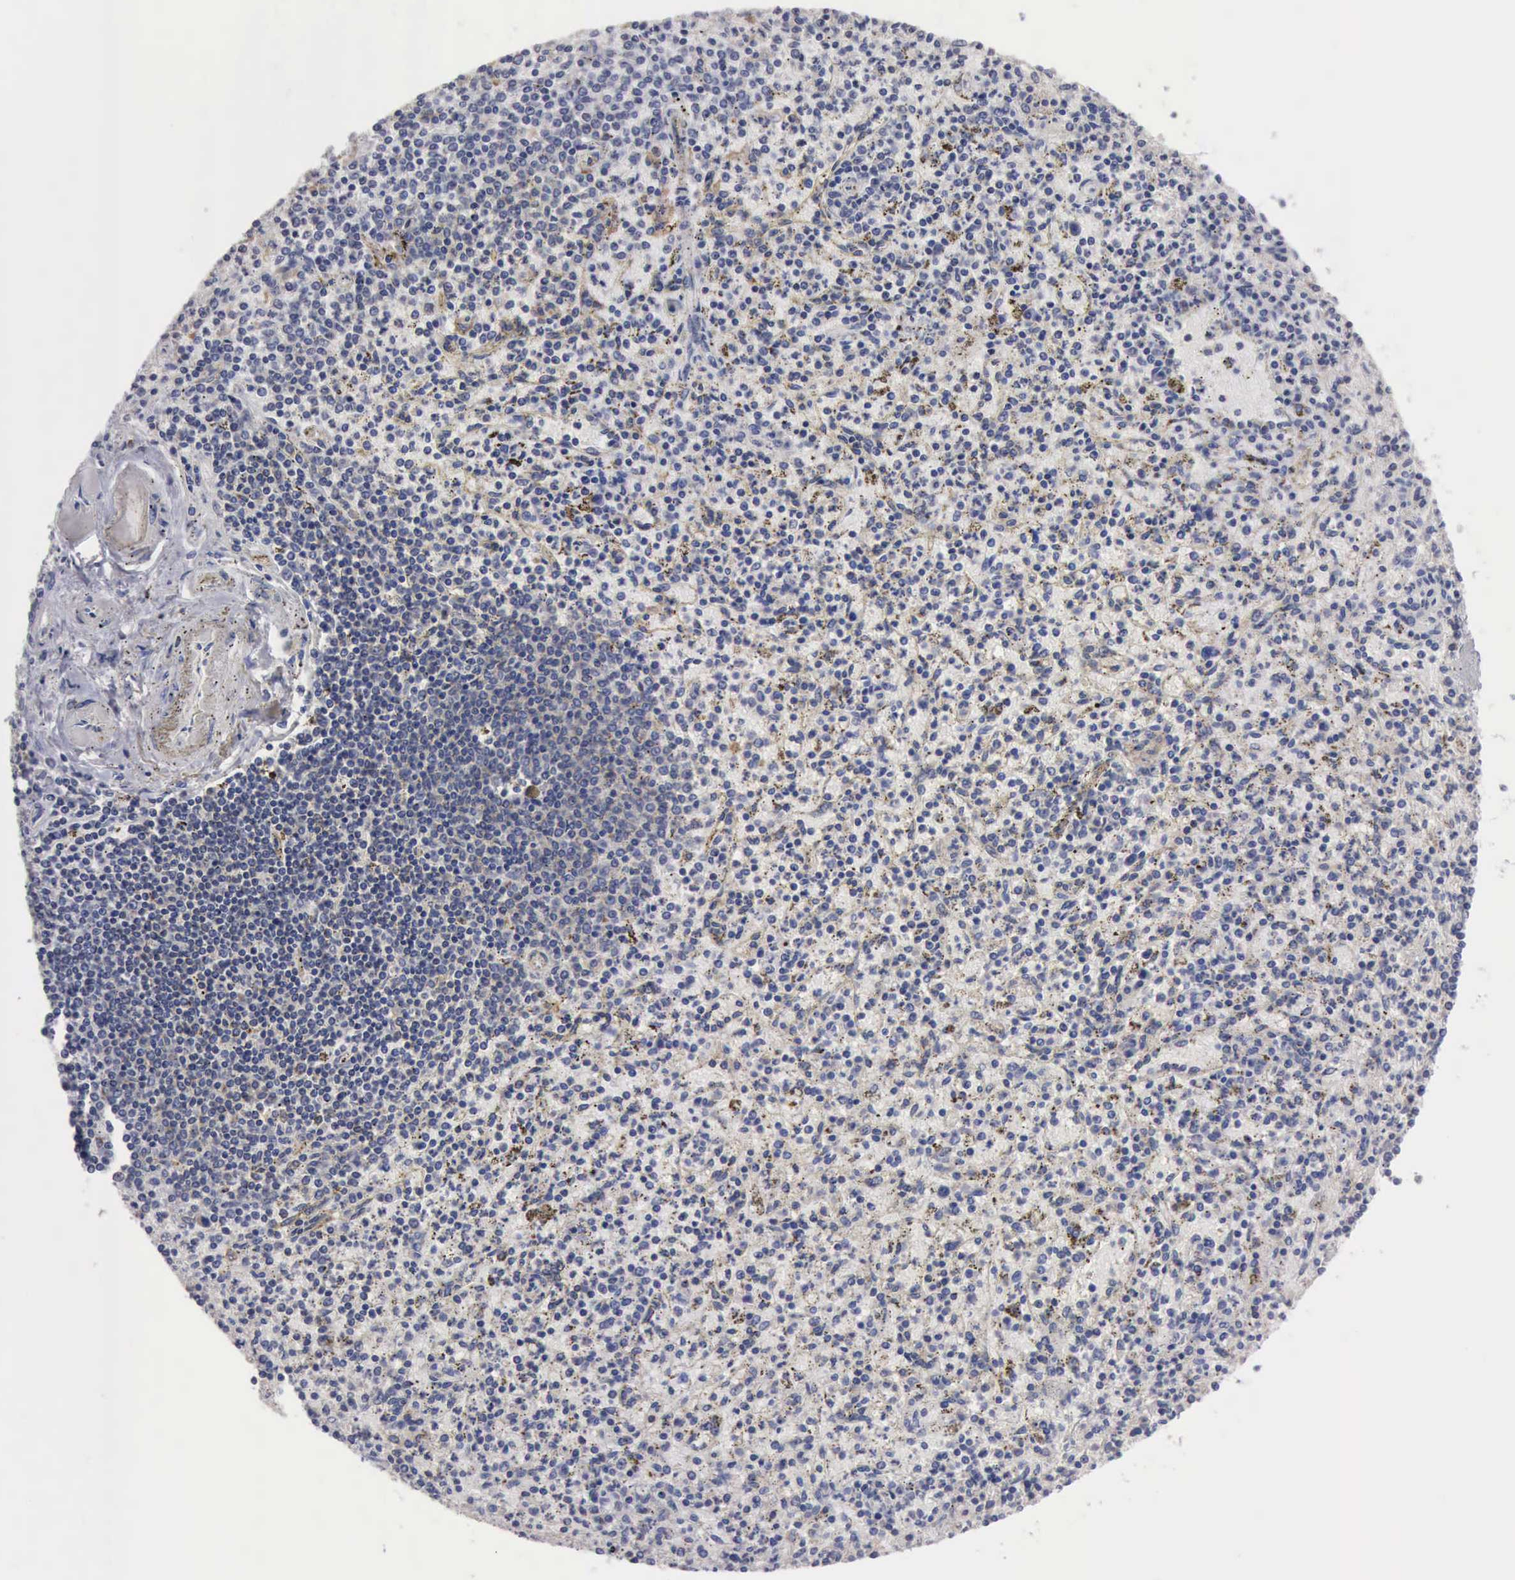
{"staining": {"intensity": "negative", "quantity": "none", "location": "none"}, "tissue": "spleen", "cell_type": "Cells in red pulp", "image_type": "normal", "snomed": [{"axis": "morphology", "description": "Normal tissue, NOS"}, {"axis": "topography", "description": "Spleen"}], "caption": "This is an immunohistochemistry (IHC) image of normal spleen. There is no staining in cells in red pulp.", "gene": "PTGS2", "patient": {"sex": "male", "age": 72}}